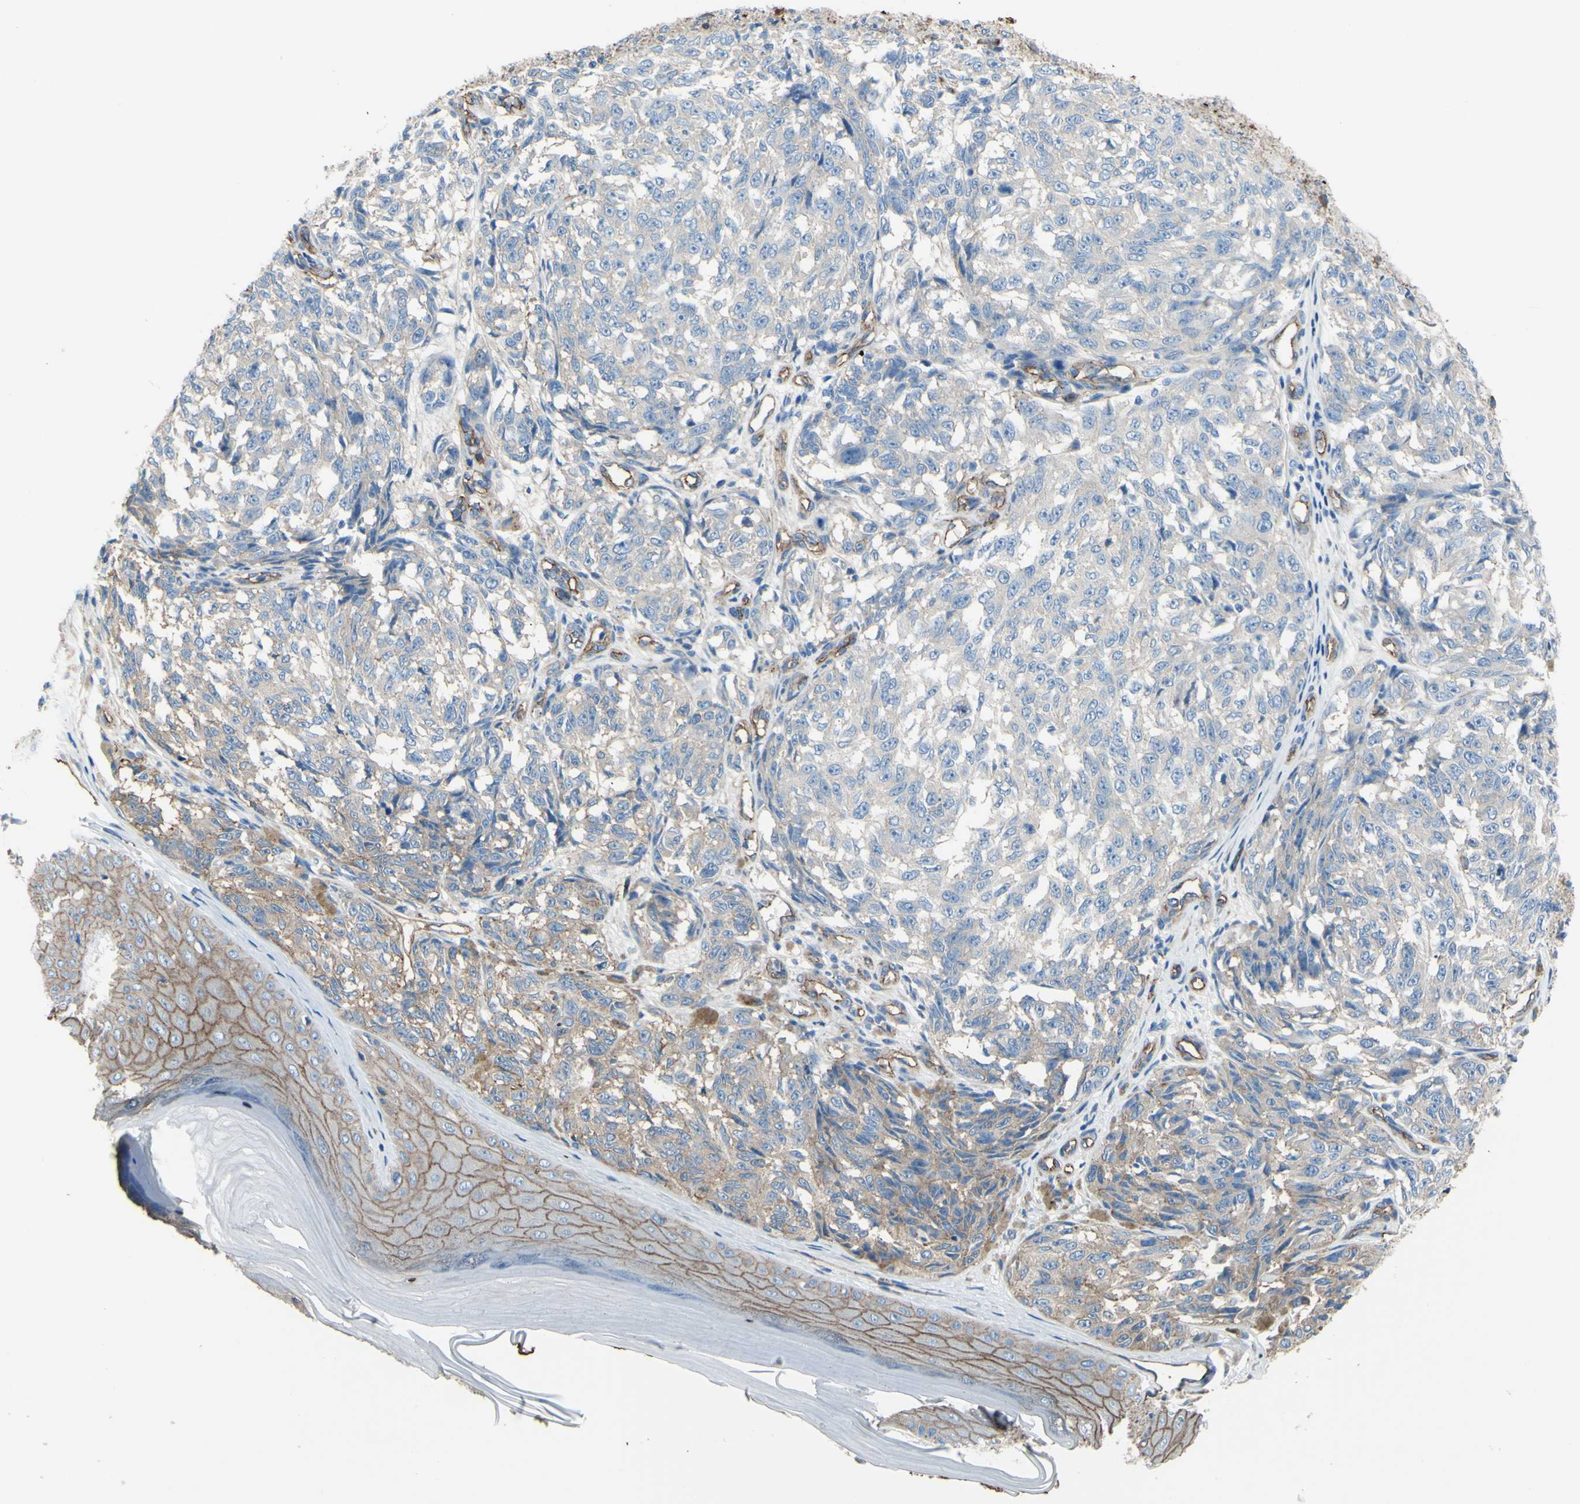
{"staining": {"intensity": "weak", "quantity": ">75%", "location": "cytoplasmic/membranous"}, "tissue": "melanoma", "cell_type": "Tumor cells", "image_type": "cancer", "snomed": [{"axis": "morphology", "description": "Malignant melanoma, NOS"}, {"axis": "topography", "description": "Skin"}], "caption": "Protein expression analysis of melanoma exhibits weak cytoplasmic/membranous expression in about >75% of tumor cells.", "gene": "TPBG", "patient": {"sex": "female", "age": 64}}